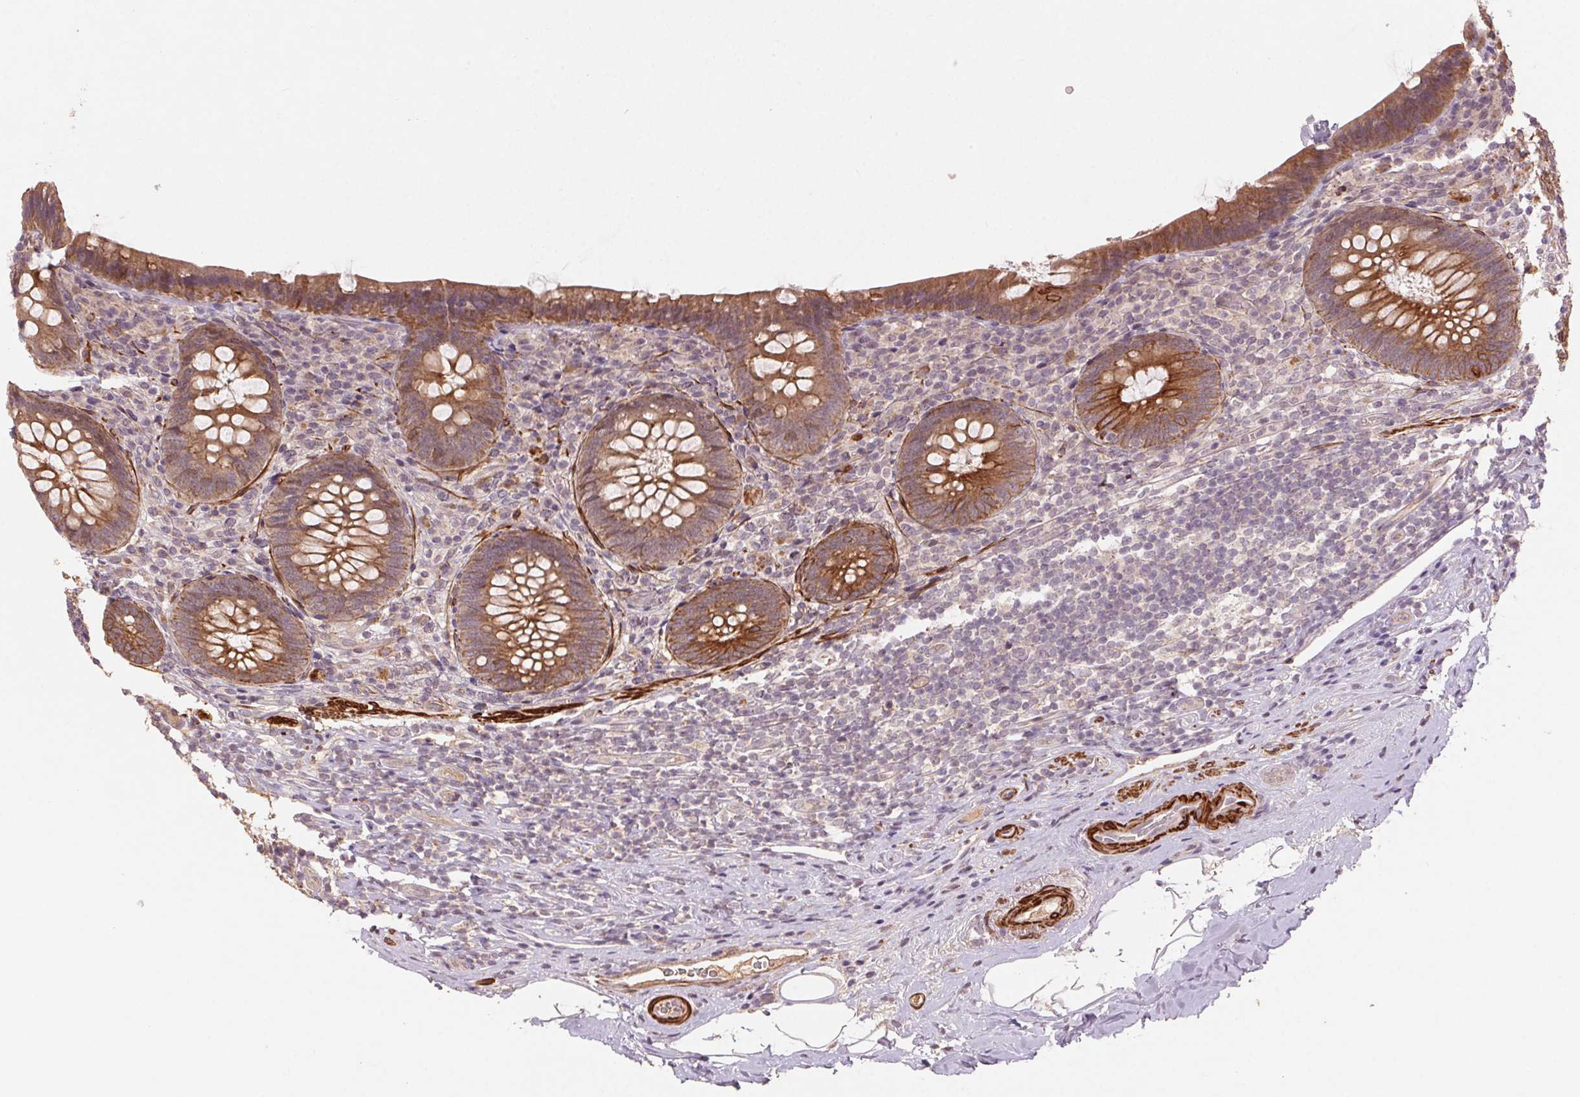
{"staining": {"intensity": "moderate", "quantity": ">75%", "location": "cytoplasmic/membranous"}, "tissue": "appendix", "cell_type": "Glandular cells", "image_type": "normal", "snomed": [{"axis": "morphology", "description": "Normal tissue, NOS"}, {"axis": "topography", "description": "Appendix"}], "caption": "An immunohistochemistry (IHC) micrograph of benign tissue is shown. Protein staining in brown shows moderate cytoplasmic/membranous positivity in appendix within glandular cells.", "gene": "SMLR1", "patient": {"sex": "male", "age": 47}}